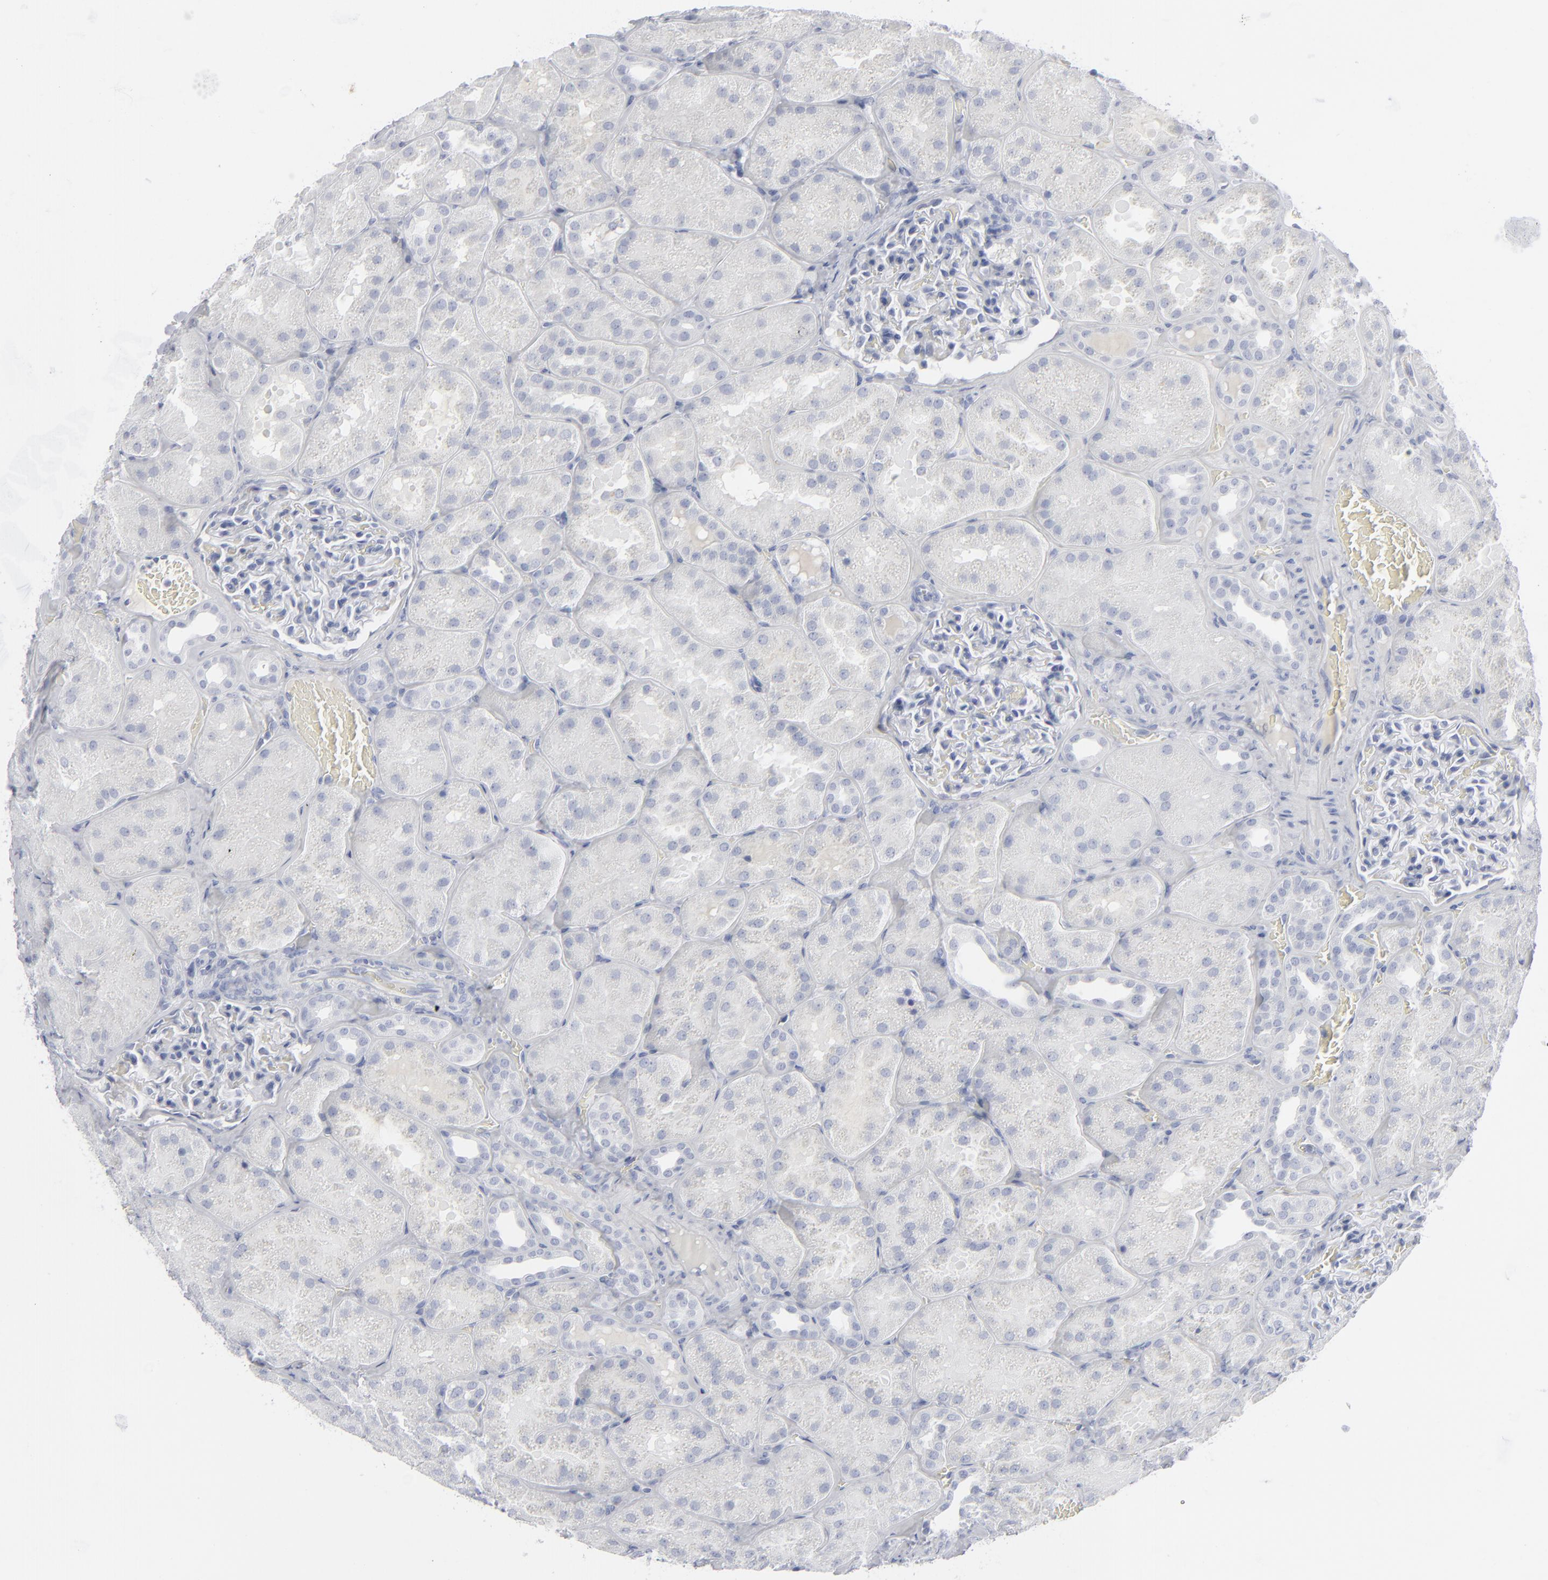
{"staining": {"intensity": "negative", "quantity": "none", "location": "none"}, "tissue": "kidney", "cell_type": "Cells in glomeruli", "image_type": "normal", "snomed": [{"axis": "morphology", "description": "Normal tissue, NOS"}, {"axis": "topography", "description": "Kidney"}], "caption": "Immunohistochemistry (IHC) image of unremarkable kidney: human kidney stained with DAB (3,3'-diaminobenzidine) reveals no significant protein expression in cells in glomeruli. (DAB (3,3'-diaminobenzidine) immunohistochemistry (IHC), high magnification).", "gene": "MSLN", "patient": {"sex": "male", "age": 28}}